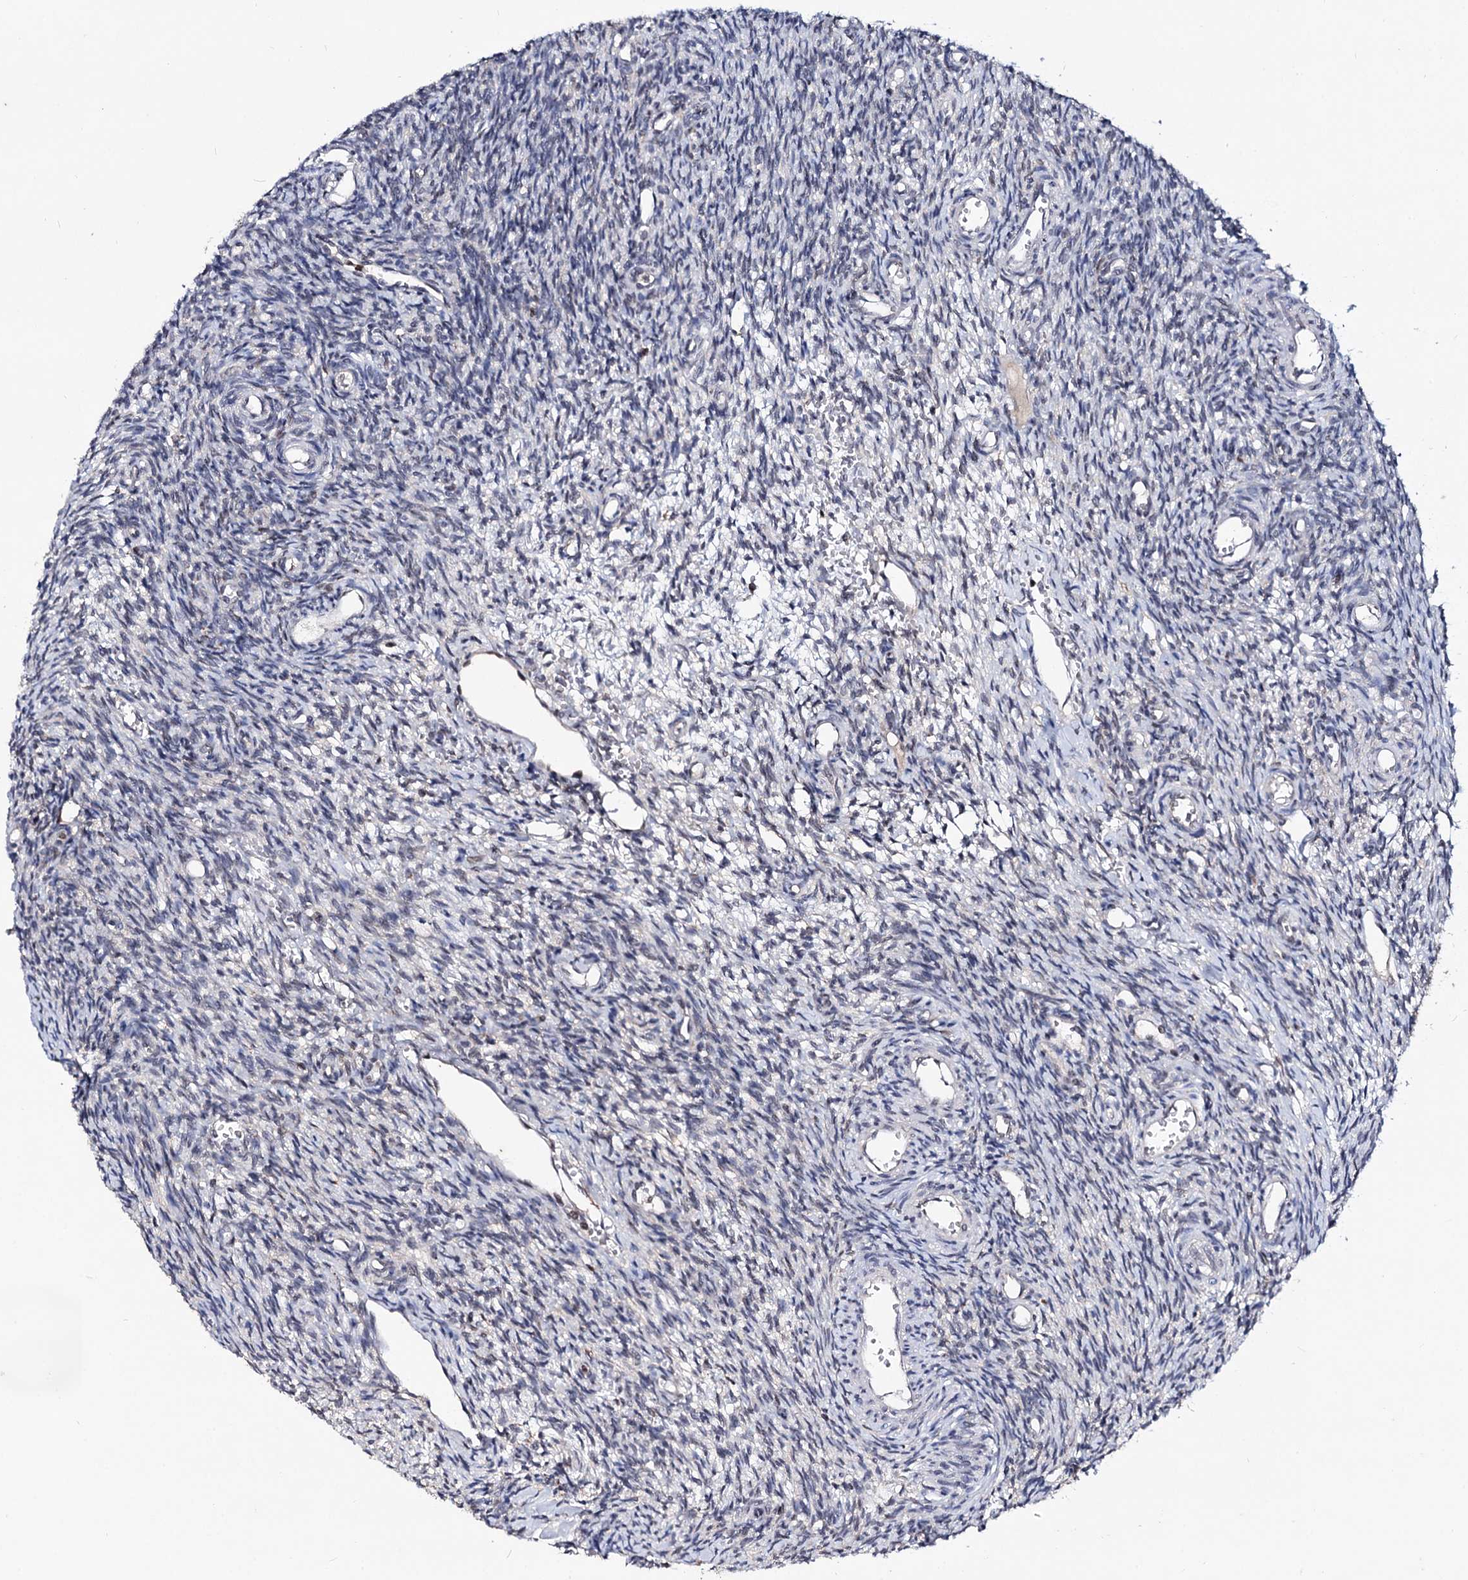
{"staining": {"intensity": "negative", "quantity": "none", "location": "none"}, "tissue": "ovary", "cell_type": "Ovarian stroma cells", "image_type": "normal", "snomed": [{"axis": "morphology", "description": "Normal tissue, NOS"}, {"axis": "topography", "description": "Ovary"}], "caption": "Immunohistochemistry (IHC) histopathology image of normal human ovary stained for a protein (brown), which reveals no positivity in ovarian stroma cells. The staining was performed using DAB to visualize the protein expression in brown, while the nuclei were stained in blue with hematoxylin (Magnification: 20x).", "gene": "SMCHD1", "patient": {"sex": "female", "age": 39}}